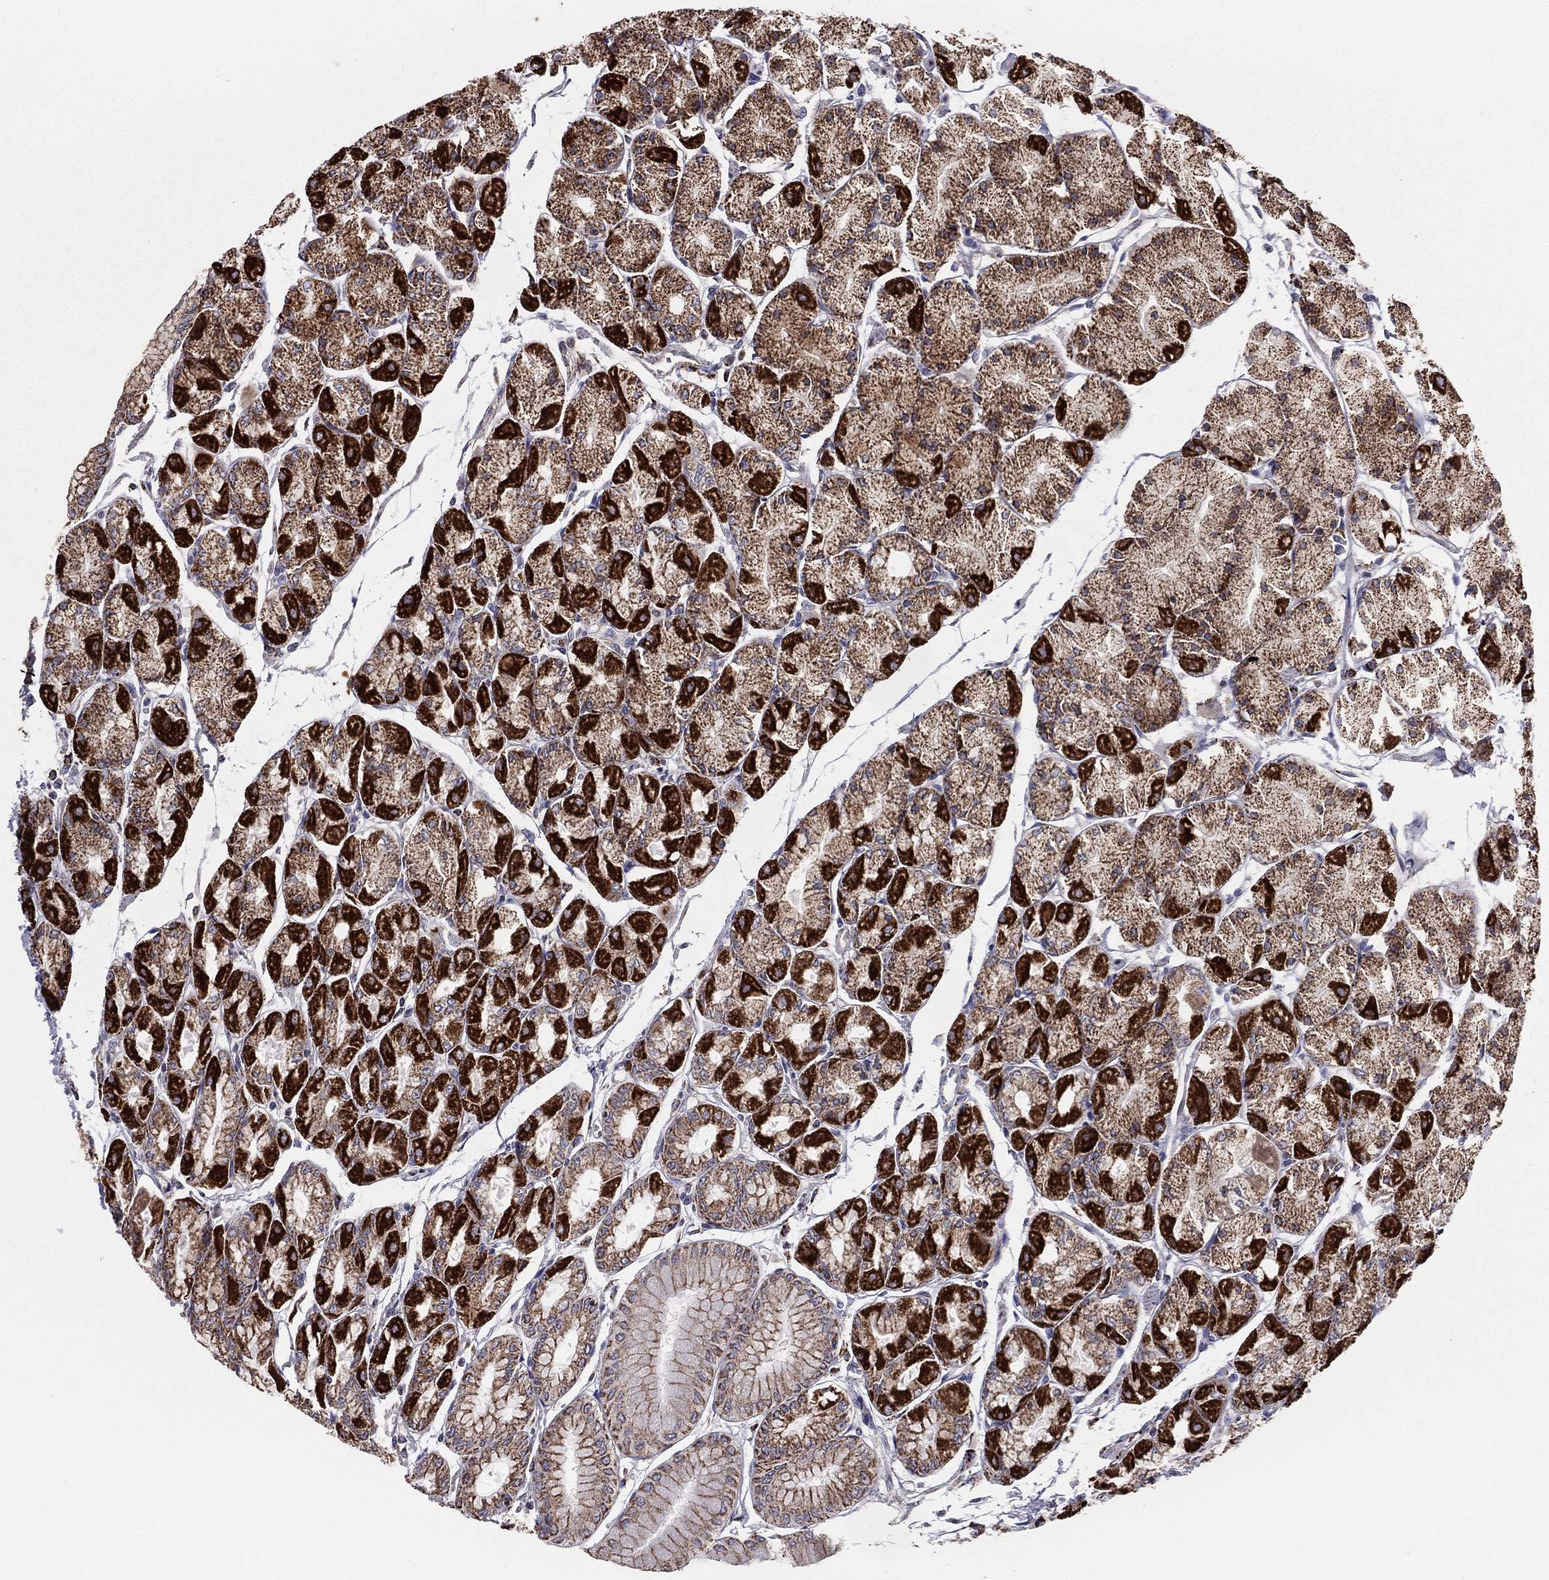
{"staining": {"intensity": "strong", "quantity": "25%-75%", "location": "cytoplasmic/membranous"}, "tissue": "stomach", "cell_type": "Glandular cells", "image_type": "normal", "snomed": [{"axis": "morphology", "description": "Normal tissue, NOS"}, {"axis": "topography", "description": "Stomach, upper"}], "caption": "Stomach stained with a brown dye demonstrates strong cytoplasmic/membranous positive staining in about 25%-75% of glandular cells.", "gene": "NDUFV1", "patient": {"sex": "male", "age": 60}}